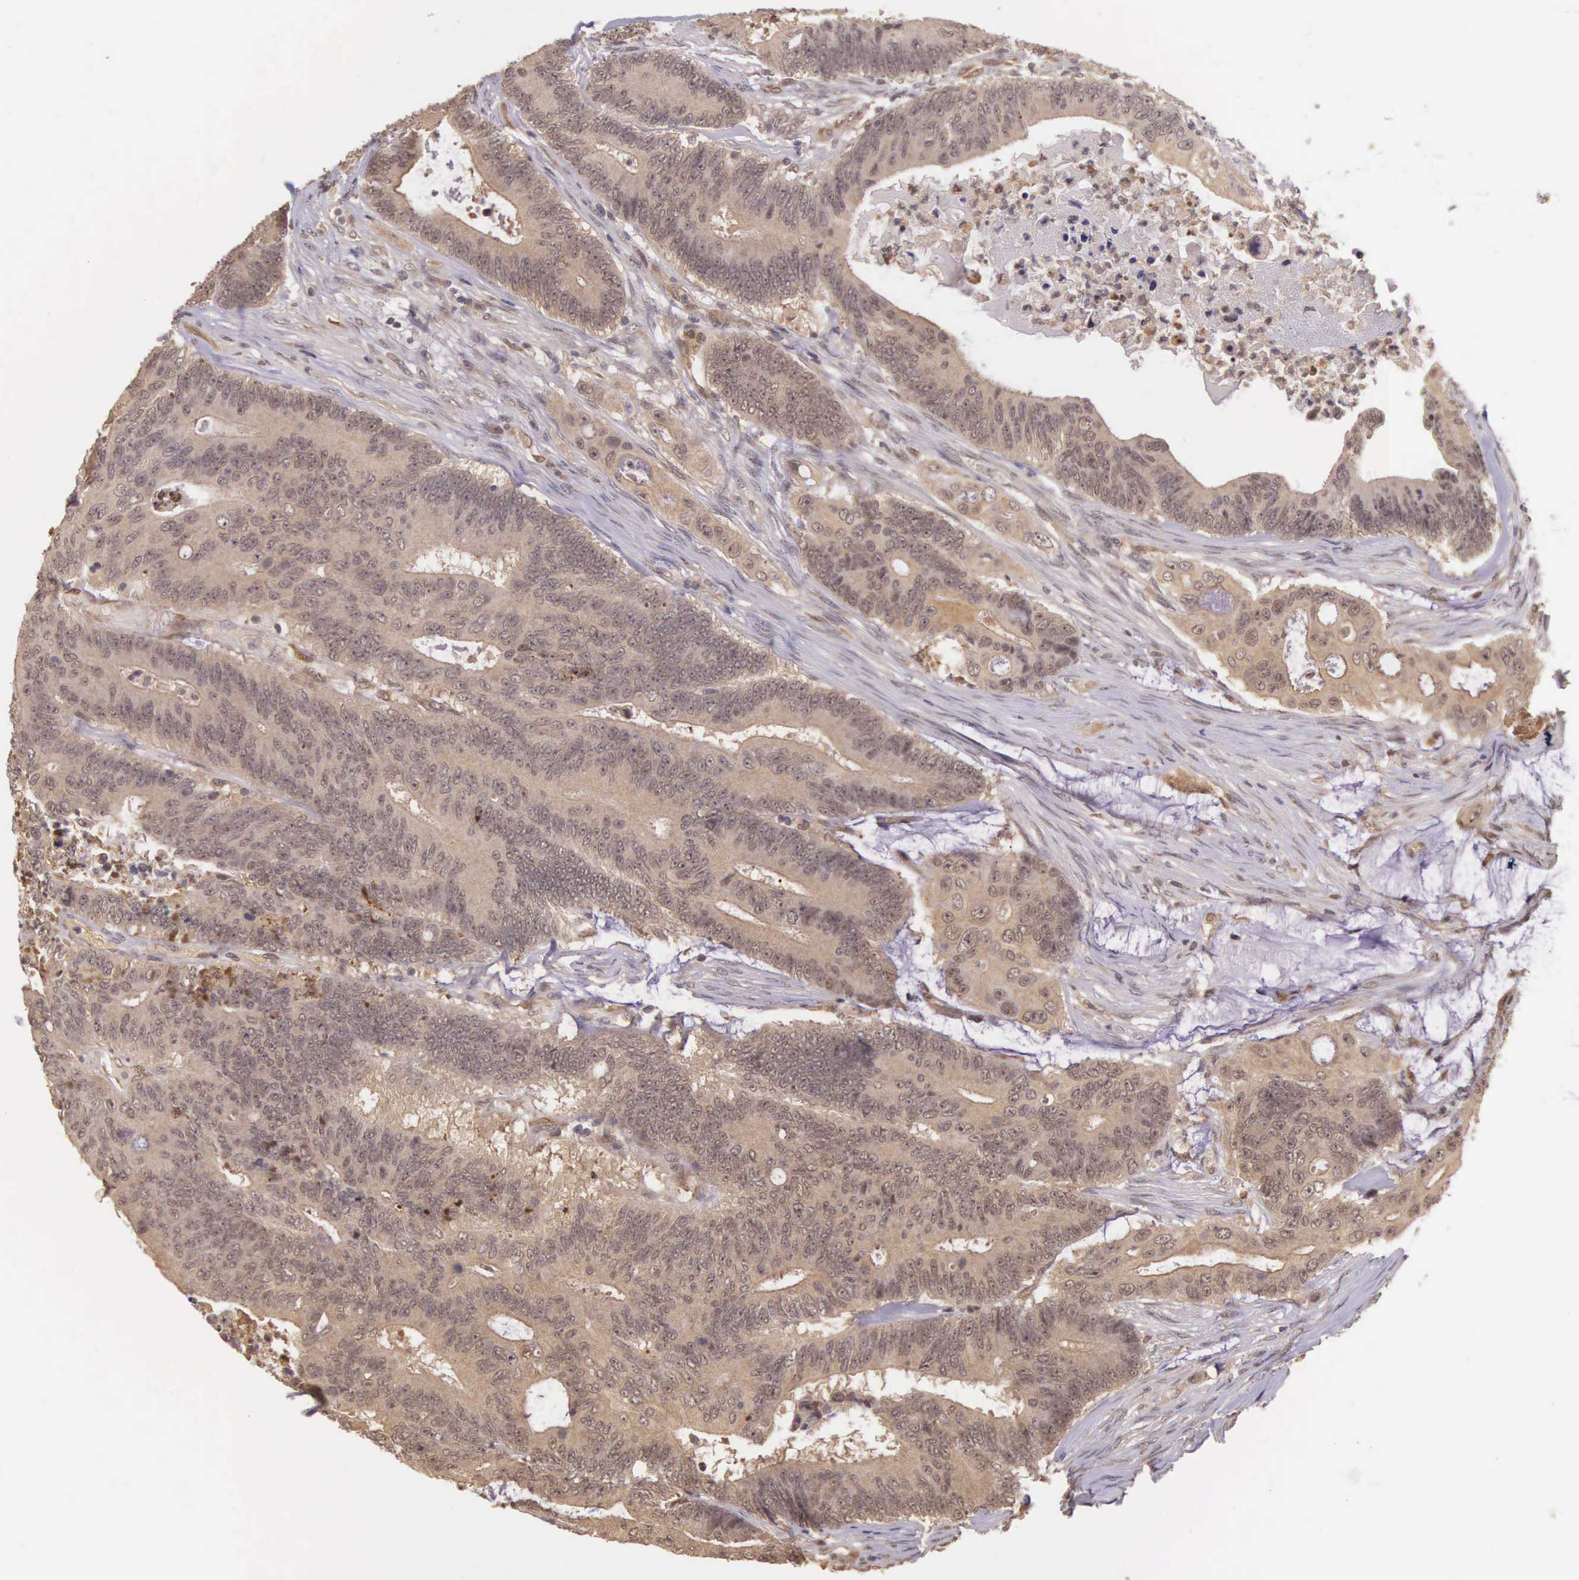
{"staining": {"intensity": "moderate", "quantity": ">75%", "location": "cytoplasmic/membranous"}, "tissue": "colorectal cancer", "cell_type": "Tumor cells", "image_type": "cancer", "snomed": [{"axis": "morphology", "description": "Adenocarcinoma, NOS"}, {"axis": "topography", "description": "Colon"}], "caption": "Brown immunohistochemical staining in colorectal cancer demonstrates moderate cytoplasmic/membranous expression in about >75% of tumor cells. (IHC, brightfield microscopy, high magnification).", "gene": "VASH1", "patient": {"sex": "male", "age": 65}}